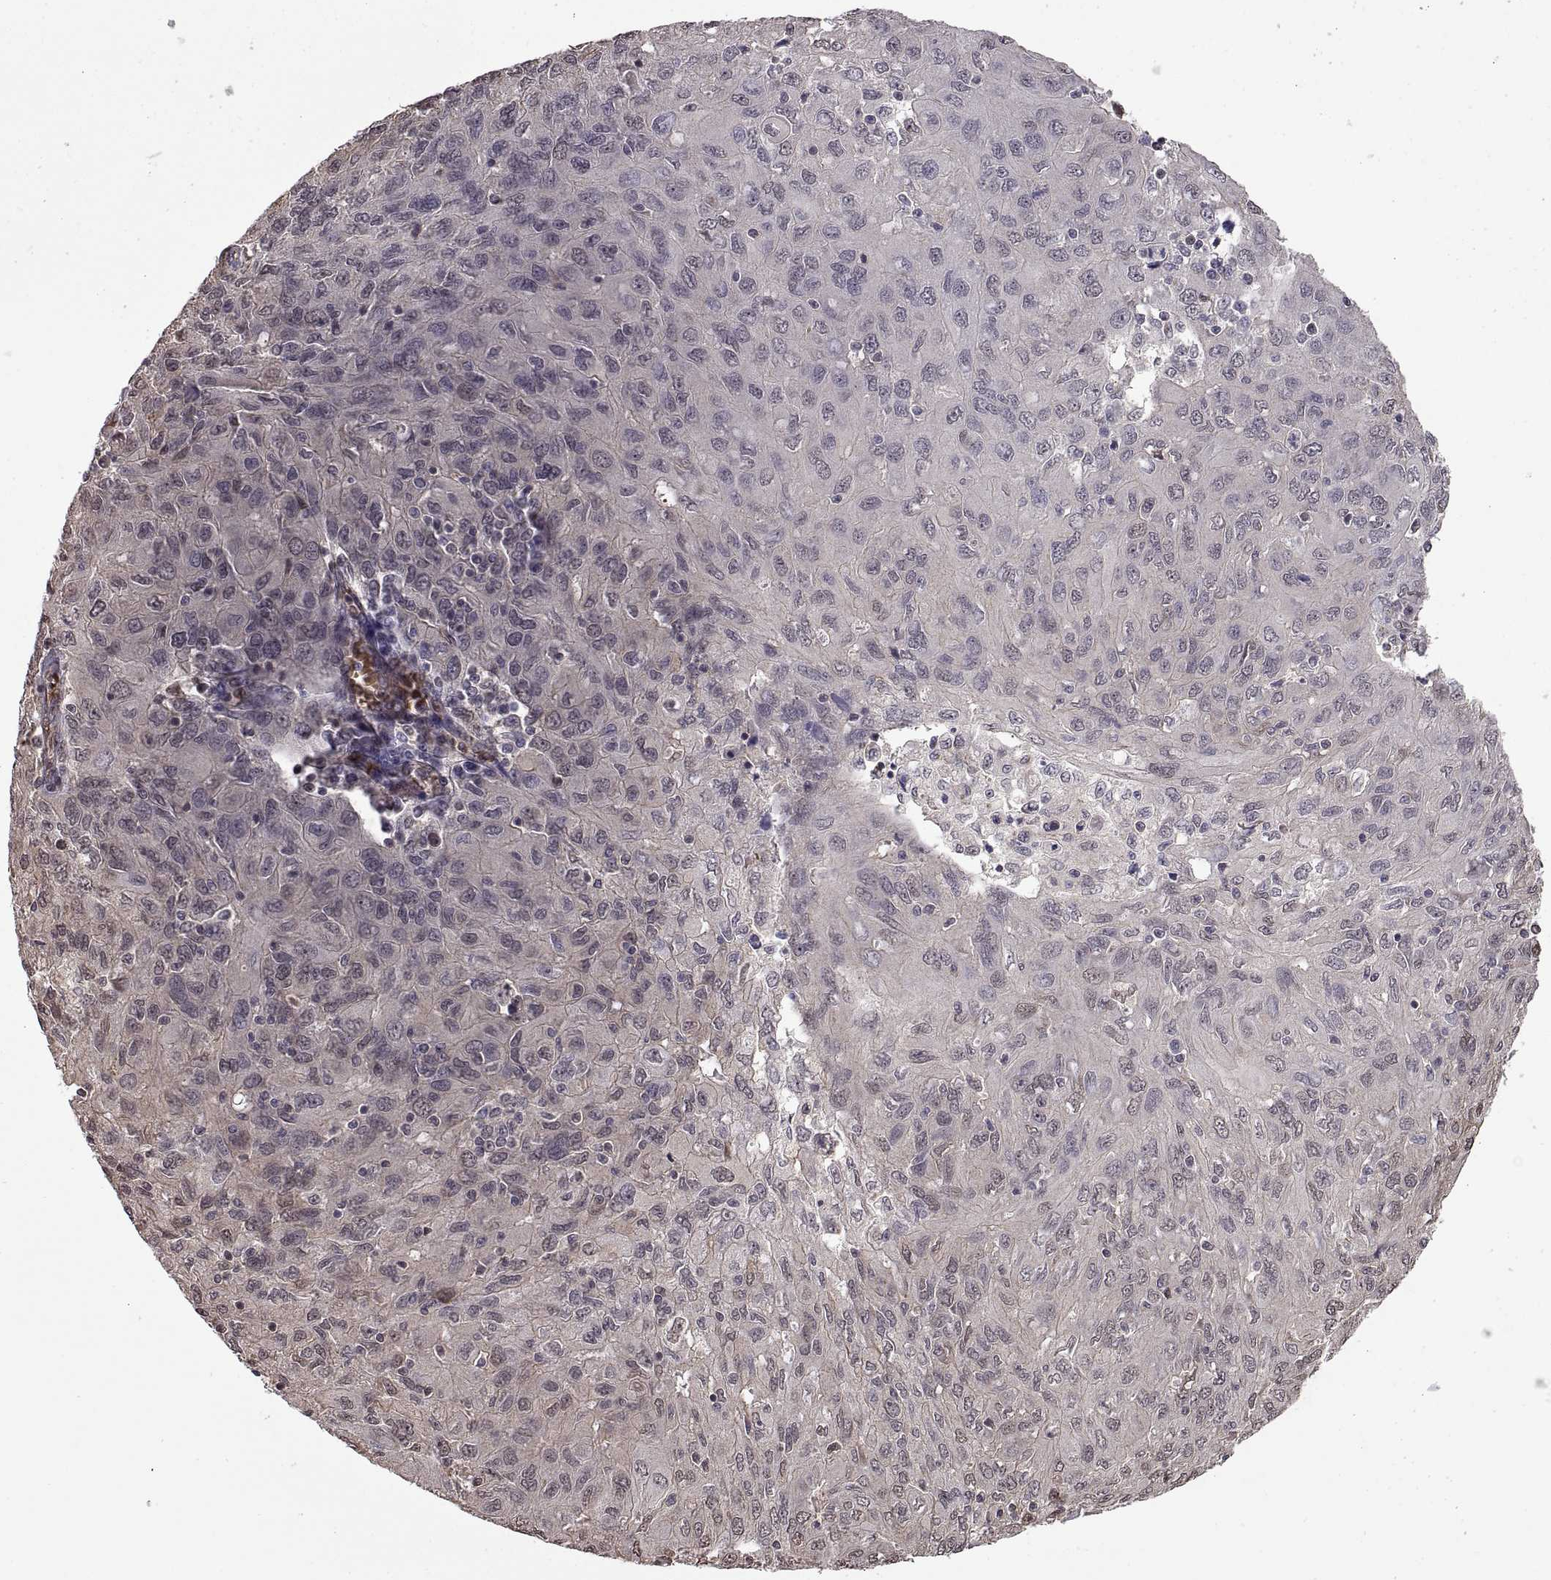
{"staining": {"intensity": "negative", "quantity": "none", "location": "none"}, "tissue": "ovarian cancer", "cell_type": "Tumor cells", "image_type": "cancer", "snomed": [{"axis": "morphology", "description": "Carcinoma, endometroid"}, {"axis": "topography", "description": "Ovary"}], "caption": "Tumor cells show no significant staining in endometroid carcinoma (ovarian).", "gene": "ARRB1", "patient": {"sex": "female", "age": 50}}